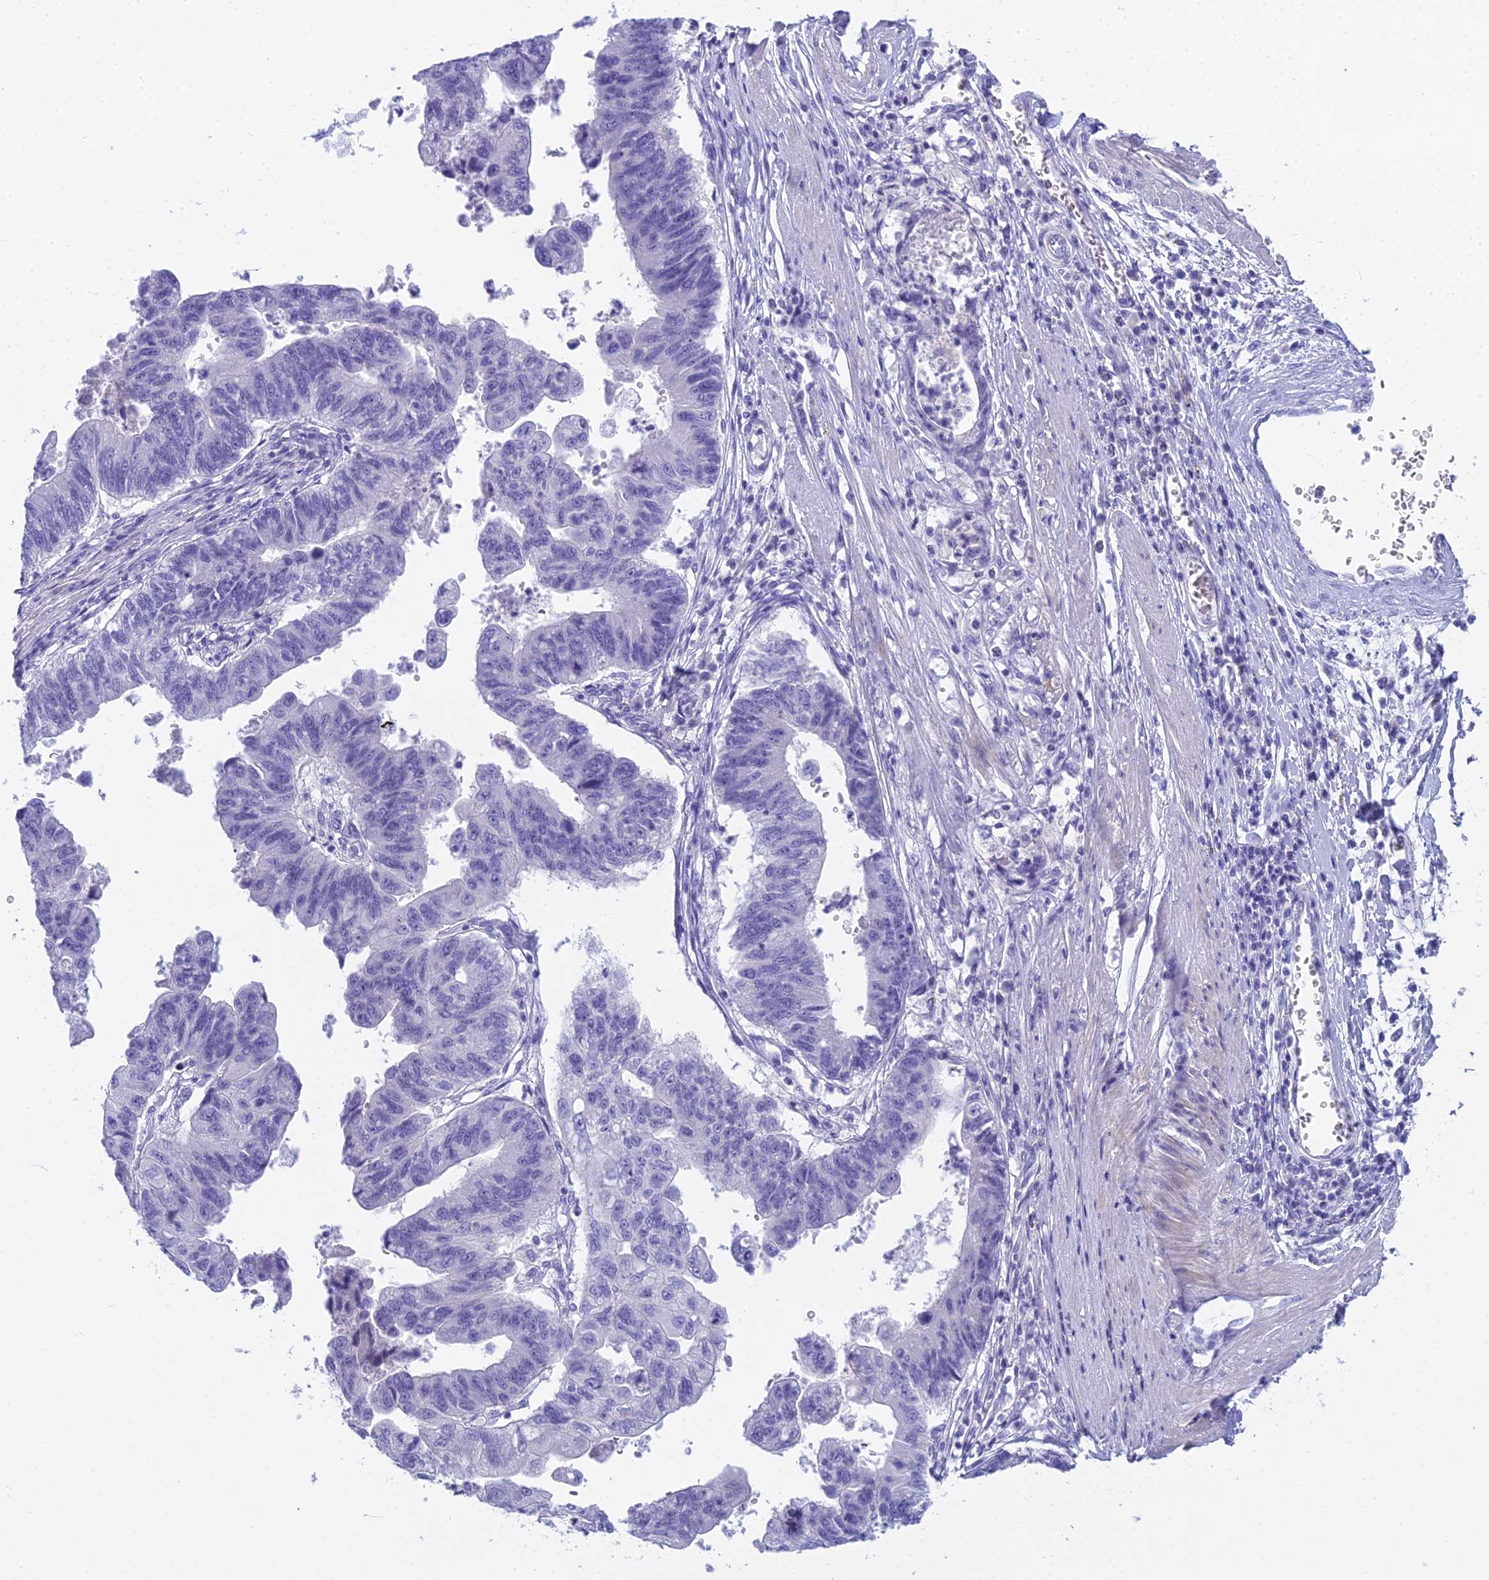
{"staining": {"intensity": "negative", "quantity": "none", "location": "none"}, "tissue": "stomach cancer", "cell_type": "Tumor cells", "image_type": "cancer", "snomed": [{"axis": "morphology", "description": "Adenocarcinoma, NOS"}, {"axis": "topography", "description": "Stomach"}], "caption": "DAB immunohistochemical staining of human stomach cancer displays no significant staining in tumor cells.", "gene": "UNC80", "patient": {"sex": "male", "age": 59}}